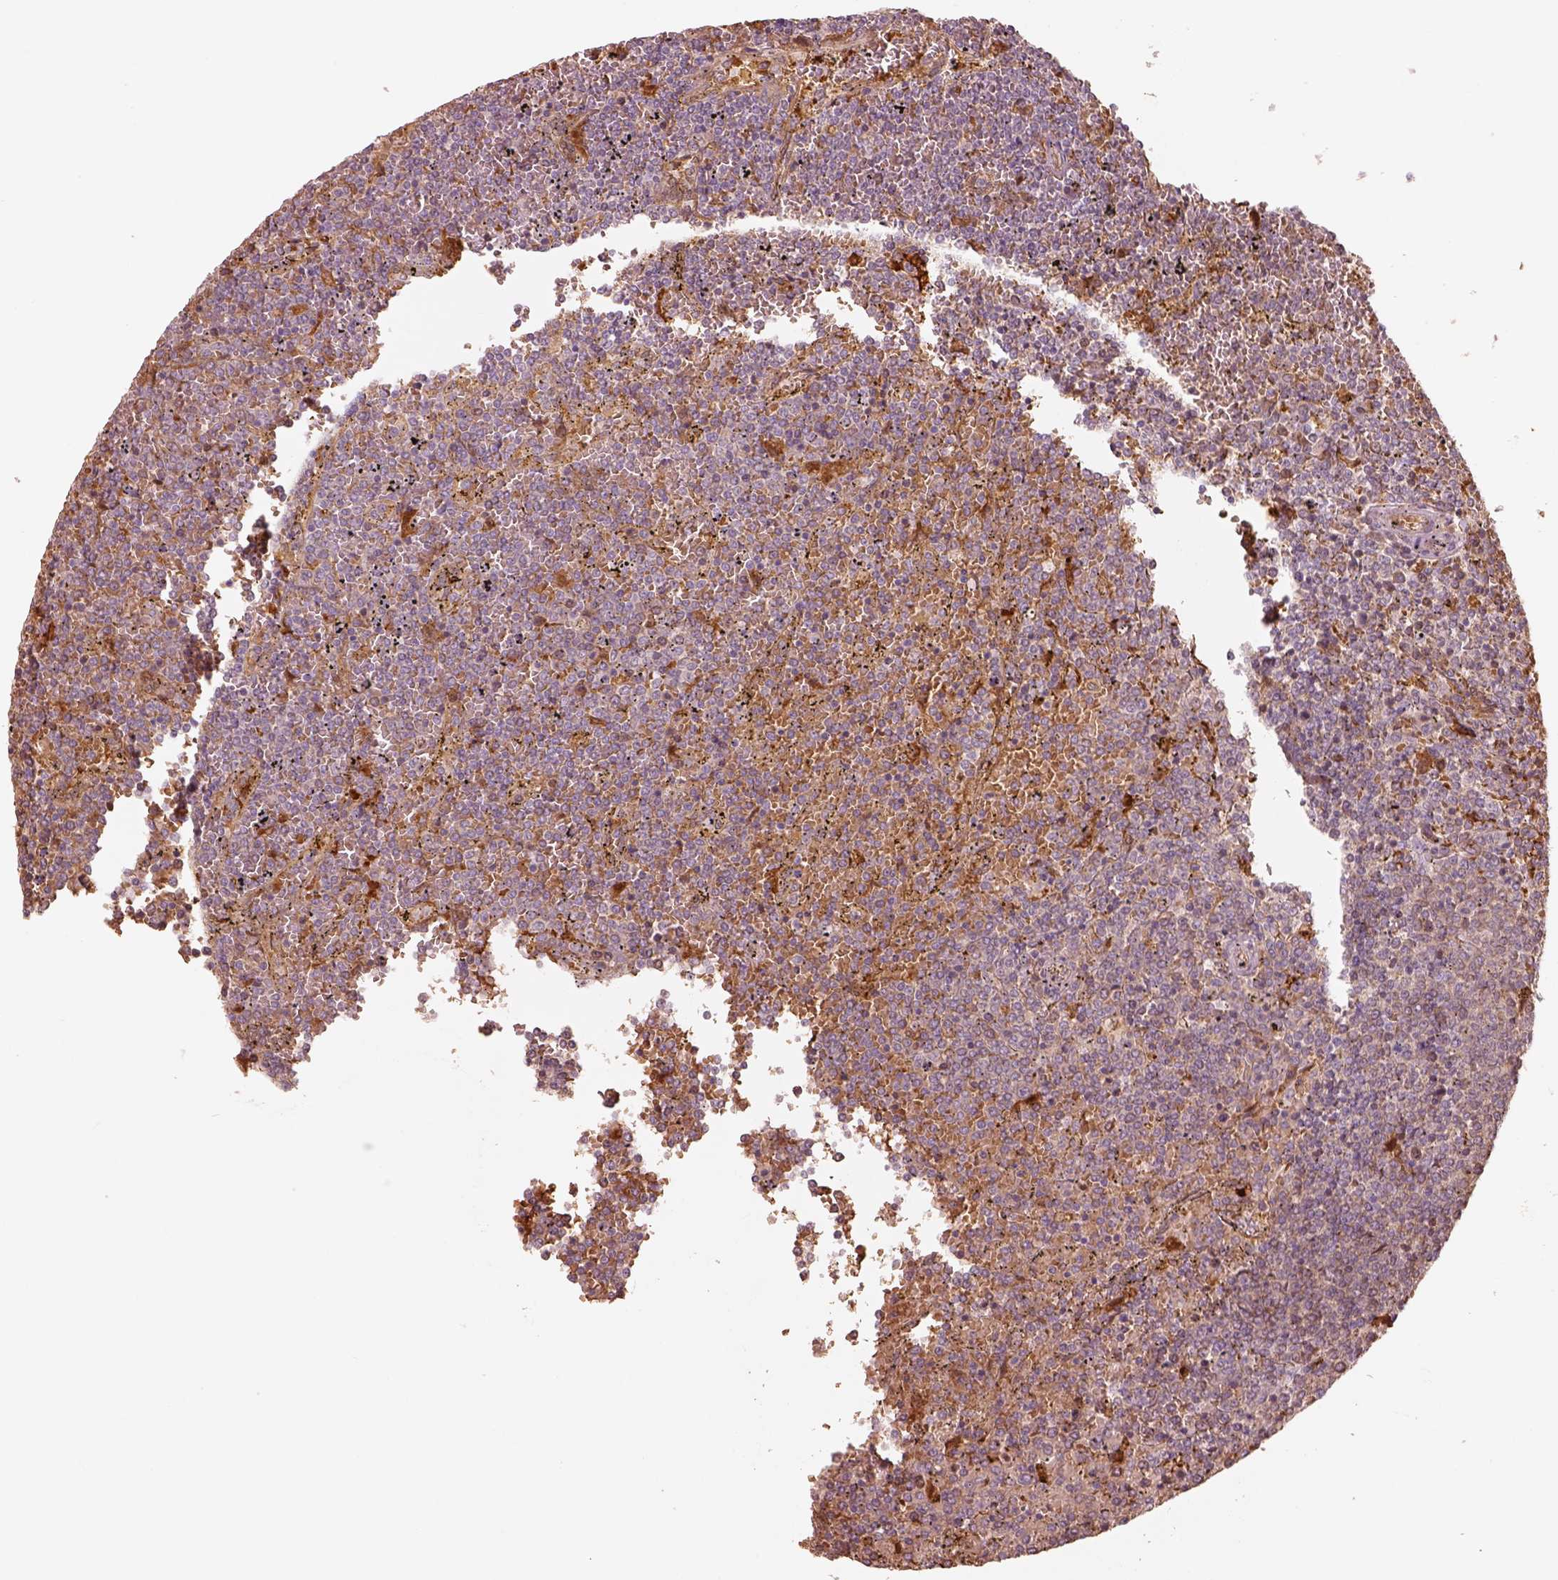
{"staining": {"intensity": "negative", "quantity": "none", "location": "none"}, "tissue": "lymphoma", "cell_type": "Tumor cells", "image_type": "cancer", "snomed": [{"axis": "morphology", "description": "Malignant lymphoma, non-Hodgkin's type, Low grade"}, {"axis": "topography", "description": "Spleen"}], "caption": "High magnification brightfield microscopy of lymphoma stained with DAB (brown) and counterstained with hematoxylin (blue): tumor cells show no significant staining.", "gene": "FSCN1", "patient": {"sex": "female", "age": 77}}